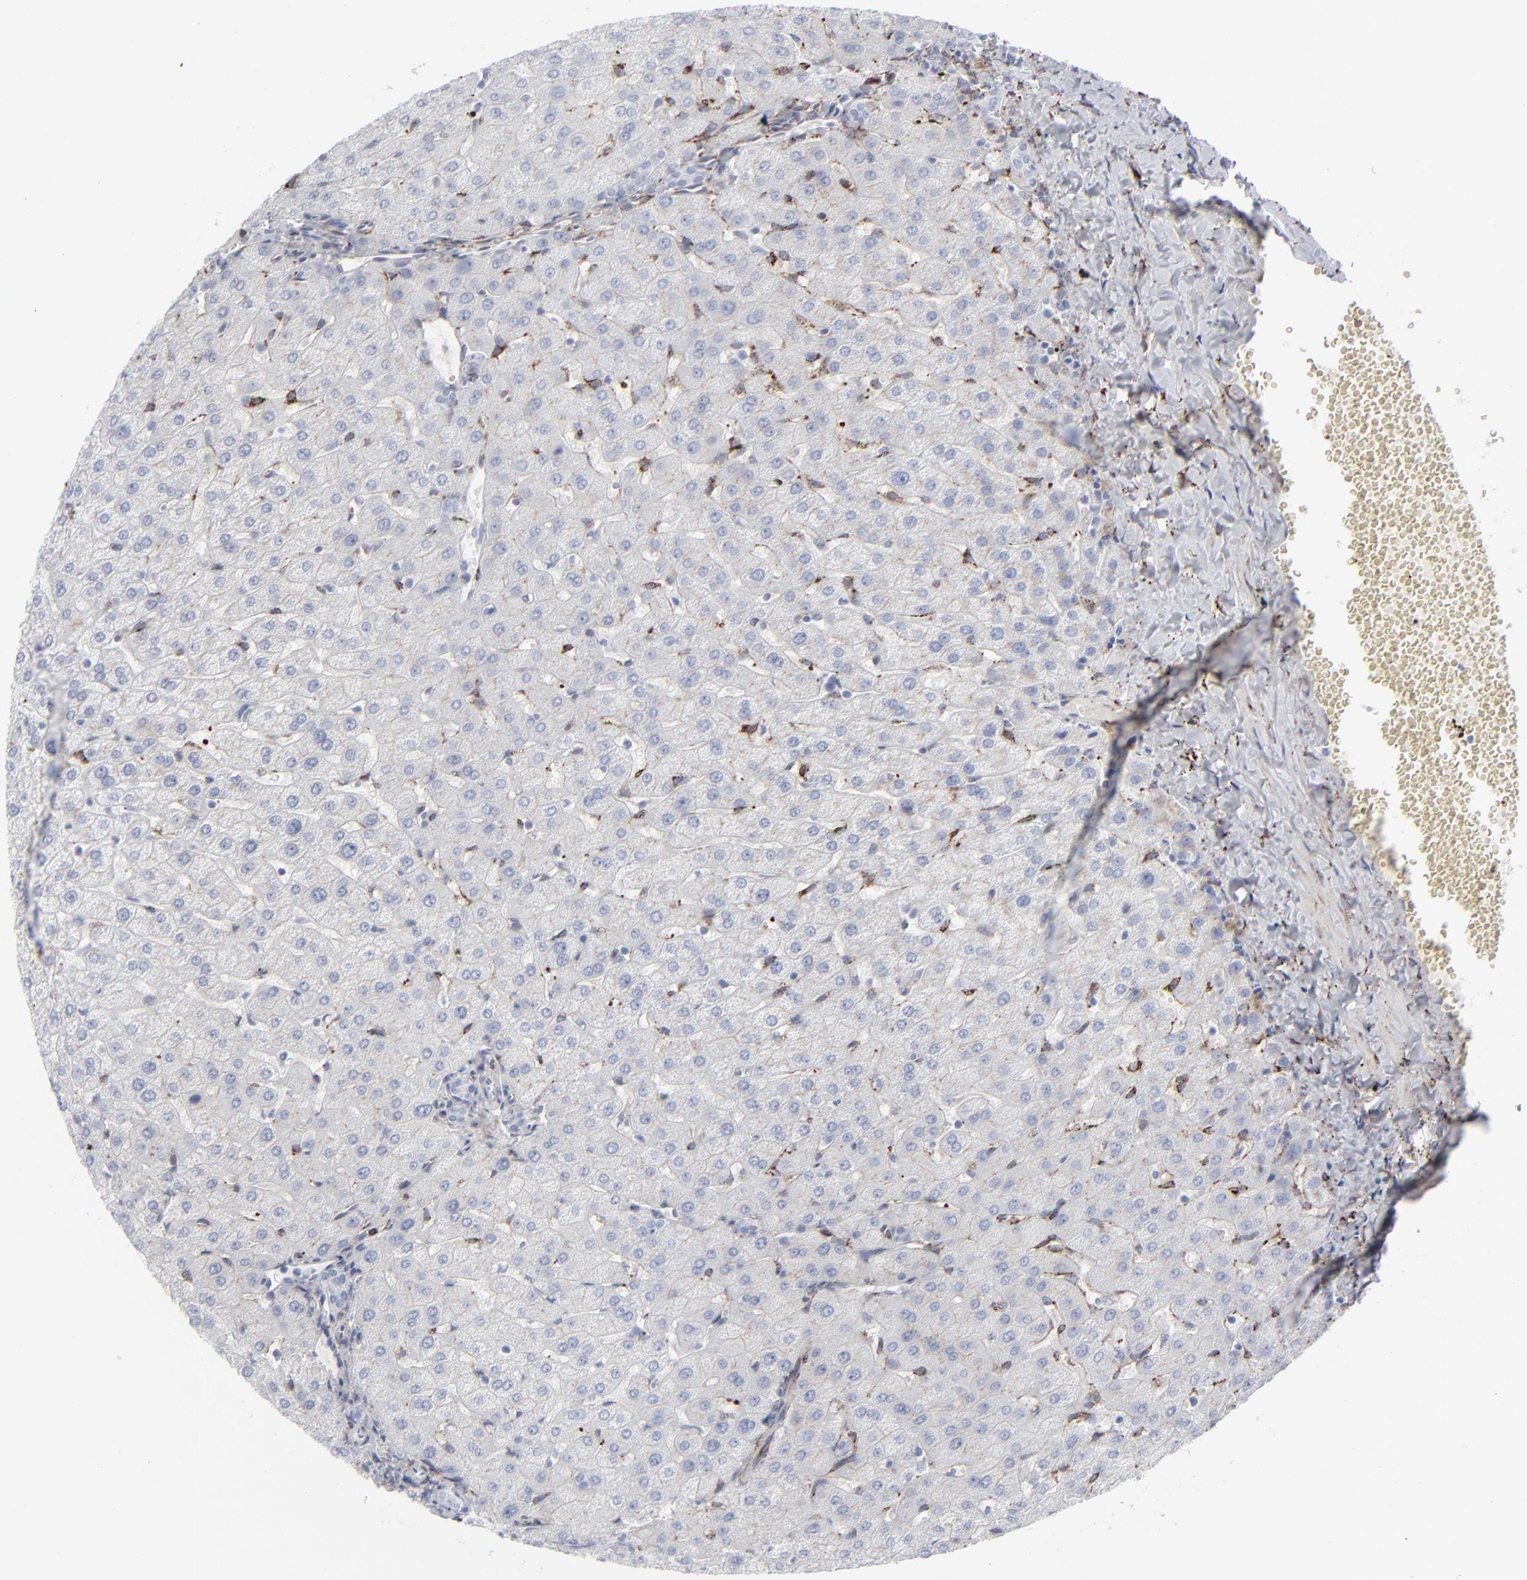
{"staining": {"intensity": "negative", "quantity": "none", "location": "none"}, "tissue": "liver", "cell_type": "Cholangiocytes", "image_type": "normal", "snomed": [{"axis": "morphology", "description": "Normal tissue, NOS"}, {"axis": "morphology", "description": "Fibrosis, NOS"}, {"axis": "topography", "description": "Liver"}], "caption": "A histopathology image of human liver is negative for staining in cholangiocytes. The staining is performed using DAB brown chromogen with nuclei counter-stained in using hematoxylin.", "gene": "SPARC", "patient": {"sex": "female", "age": 29}}